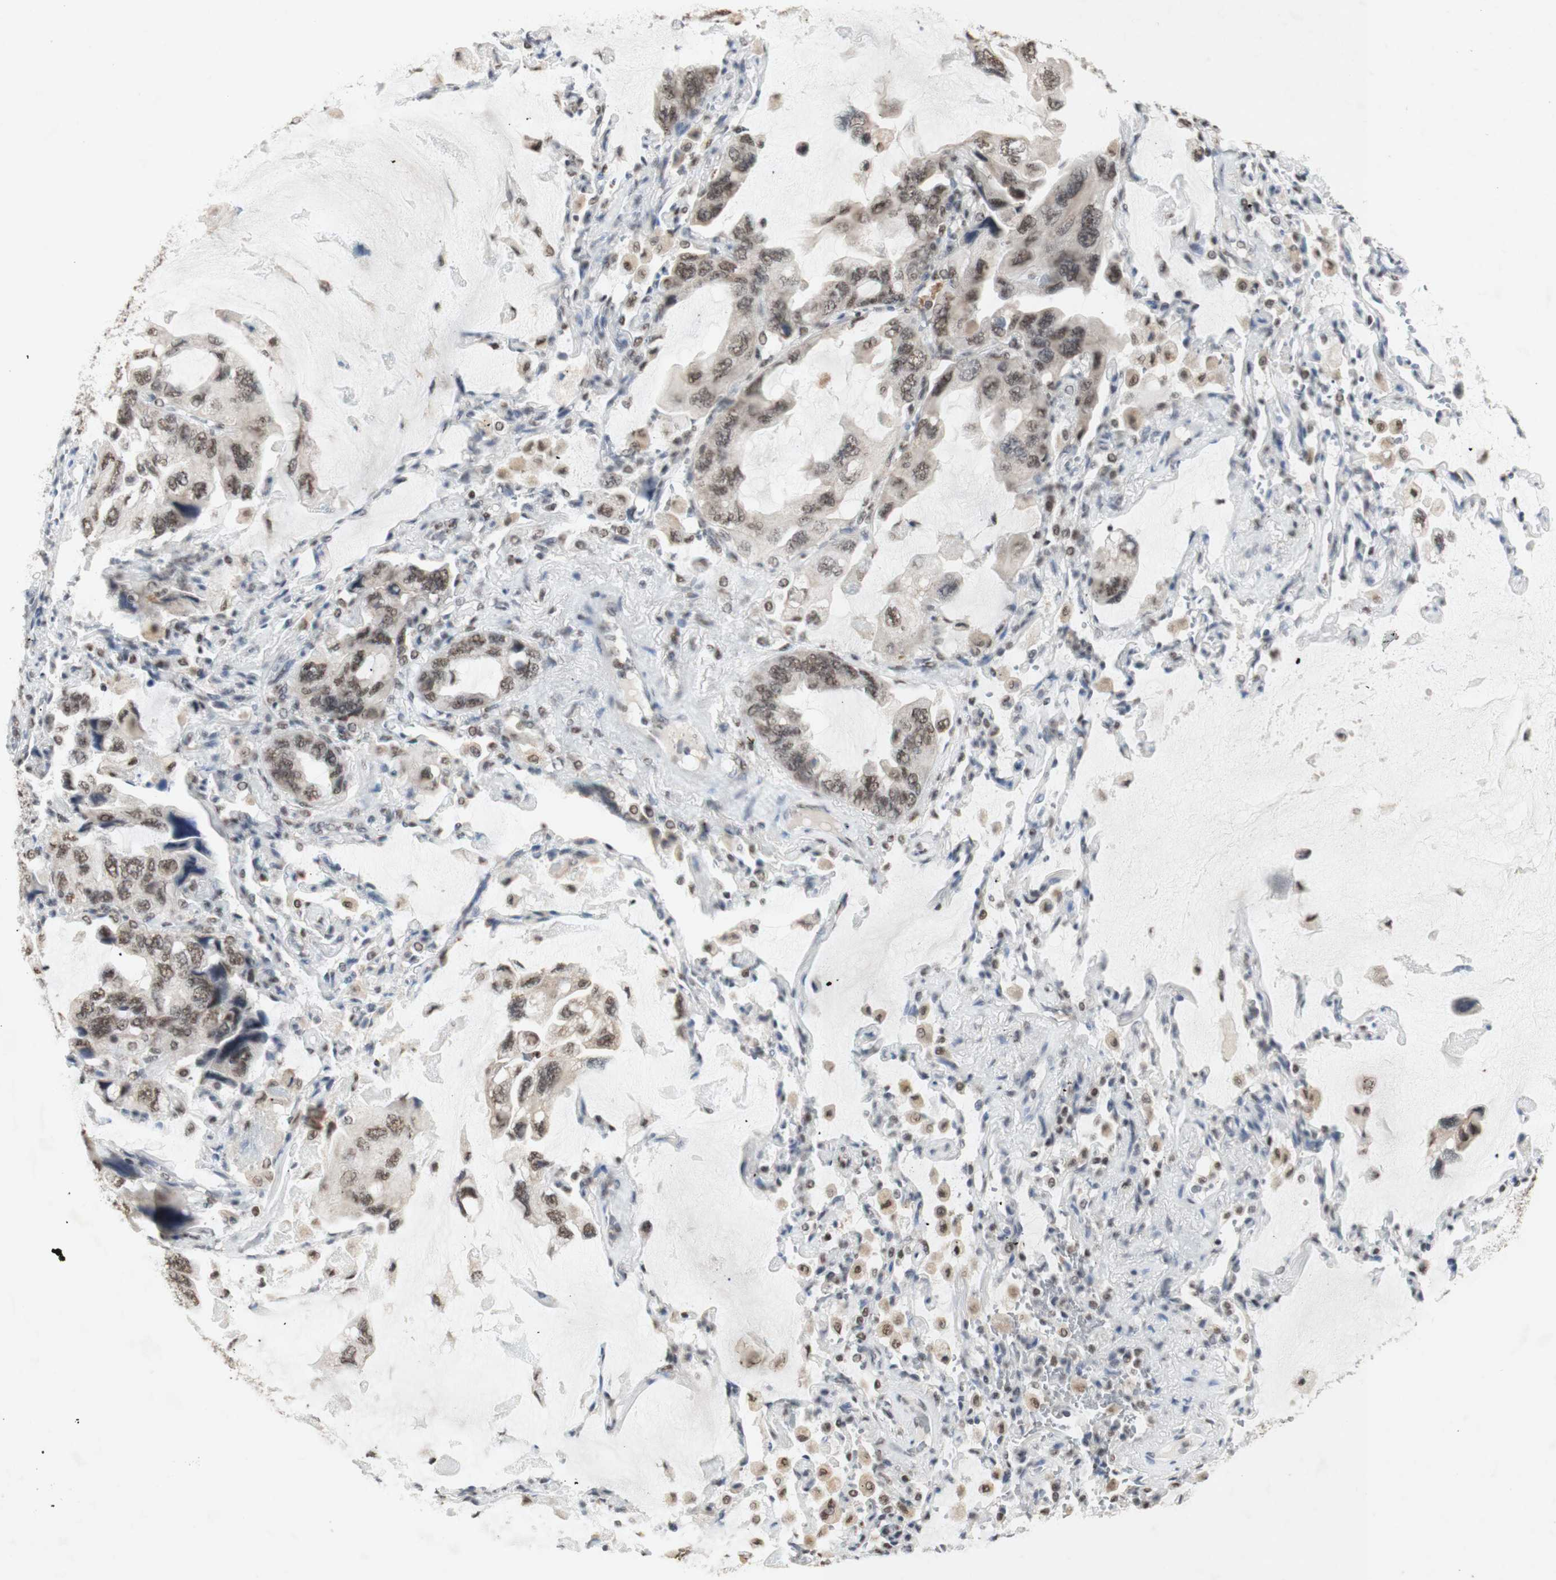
{"staining": {"intensity": "moderate", "quantity": ">75%", "location": "nuclear"}, "tissue": "lung cancer", "cell_type": "Tumor cells", "image_type": "cancer", "snomed": [{"axis": "morphology", "description": "Squamous cell carcinoma, NOS"}, {"axis": "topography", "description": "Lung"}], "caption": "High-magnification brightfield microscopy of squamous cell carcinoma (lung) stained with DAB (brown) and counterstained with hematoxylin (blue). tumor cells exhibit moderate nuclear staining is appreciated in about>75% of cells.", "gene": "SNRPB", "patient": {"sex": "female", "age": 73}}